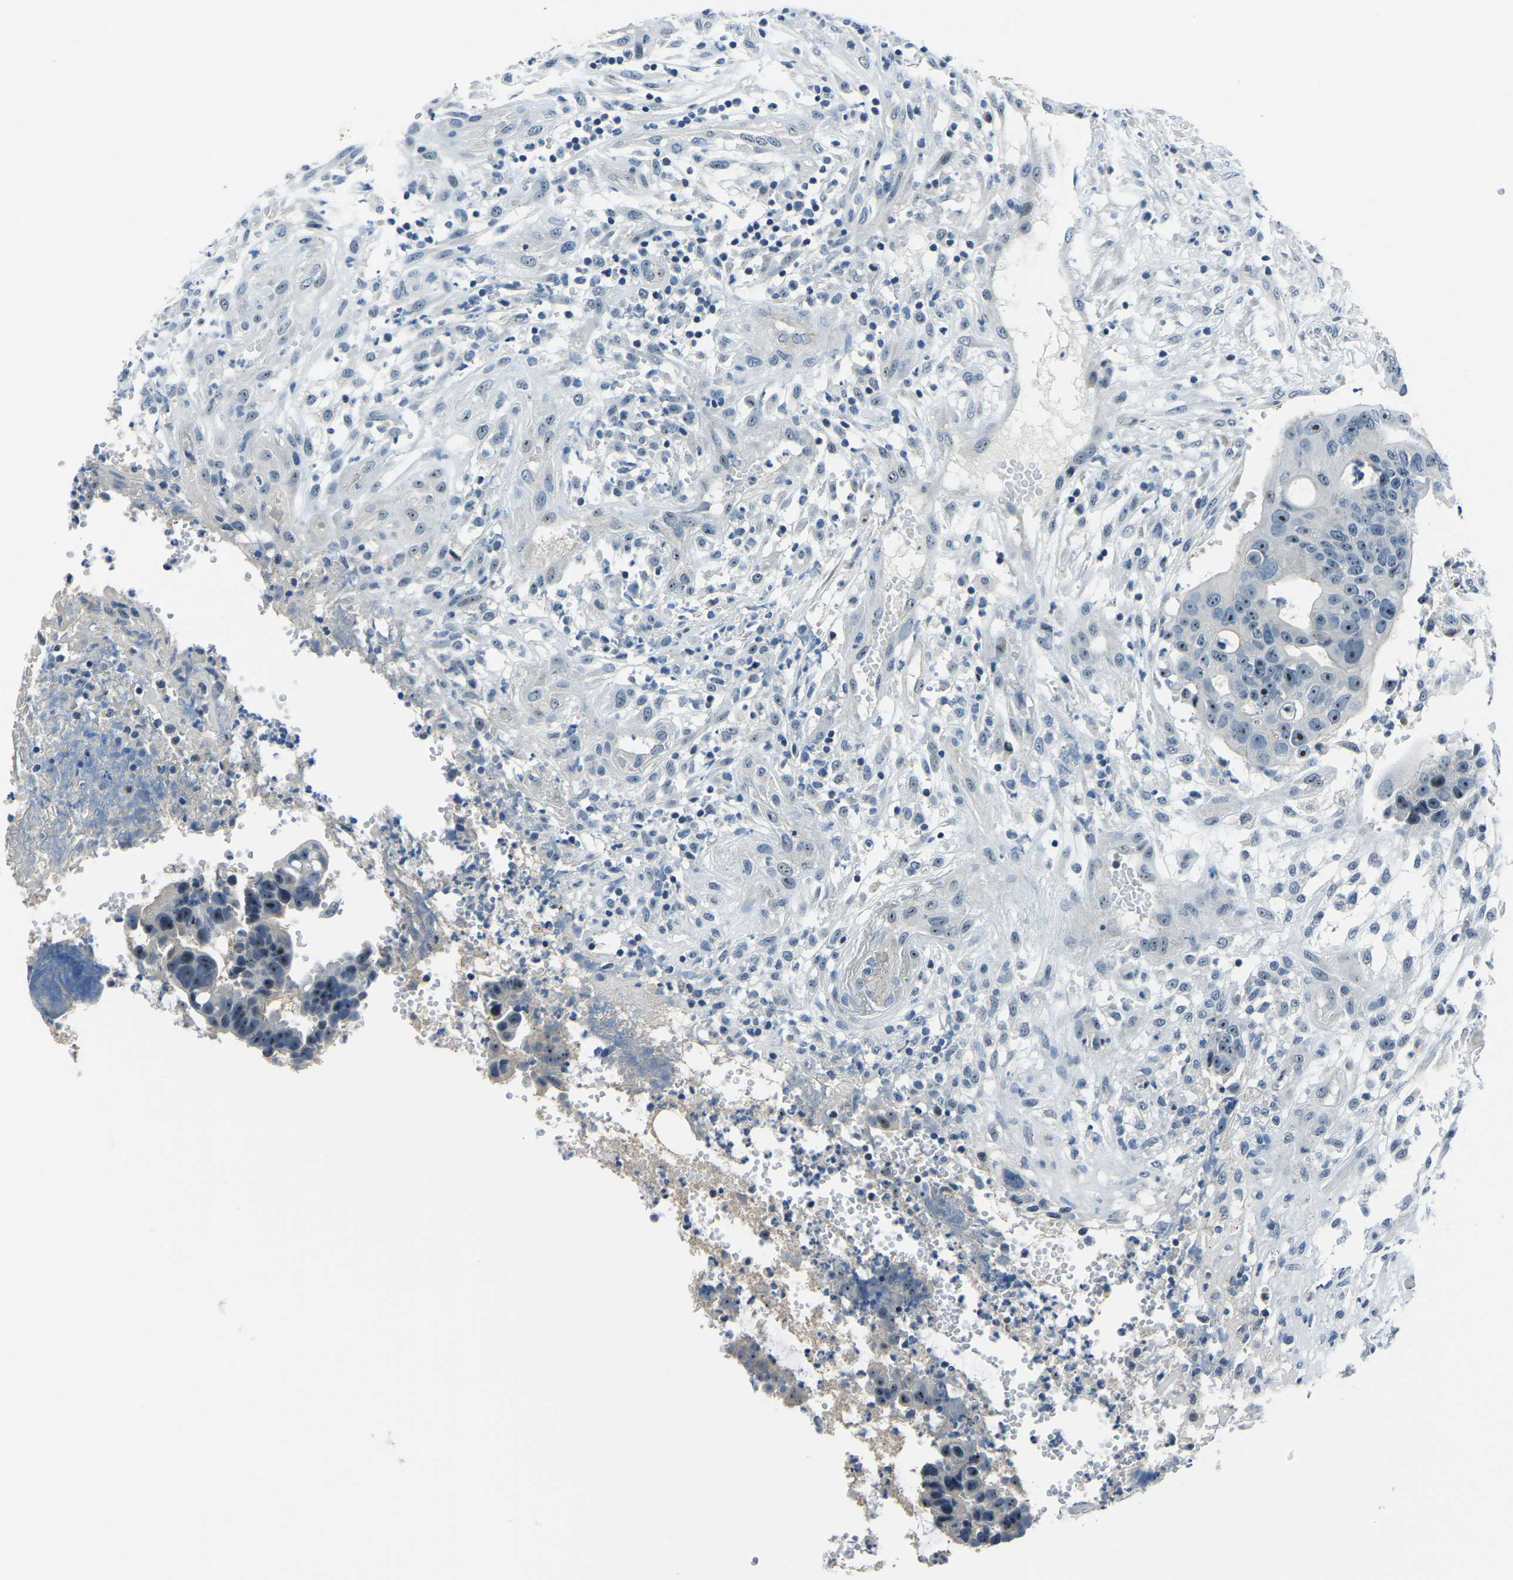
{"staining": {"intensity": "moderate", "quantity": "<25%", "location": "nuclear"}, "tissue": "colorectal cancer", "cell_type": "Tumor cells", "image_type": "cancer", "snomed": [{"axis": "morphology", "description": "Adenocarcinoma, NOS"}, {"axis": "topography", "description": "Colon"}], "caption": "Protein expression analysis of colorectal cancer (adenocarcinoma) displays moderate nuclear positivity in about <25% of tumor cells.", "gene": "RRP1", "patient": {"sex": "female", "age": 57}}